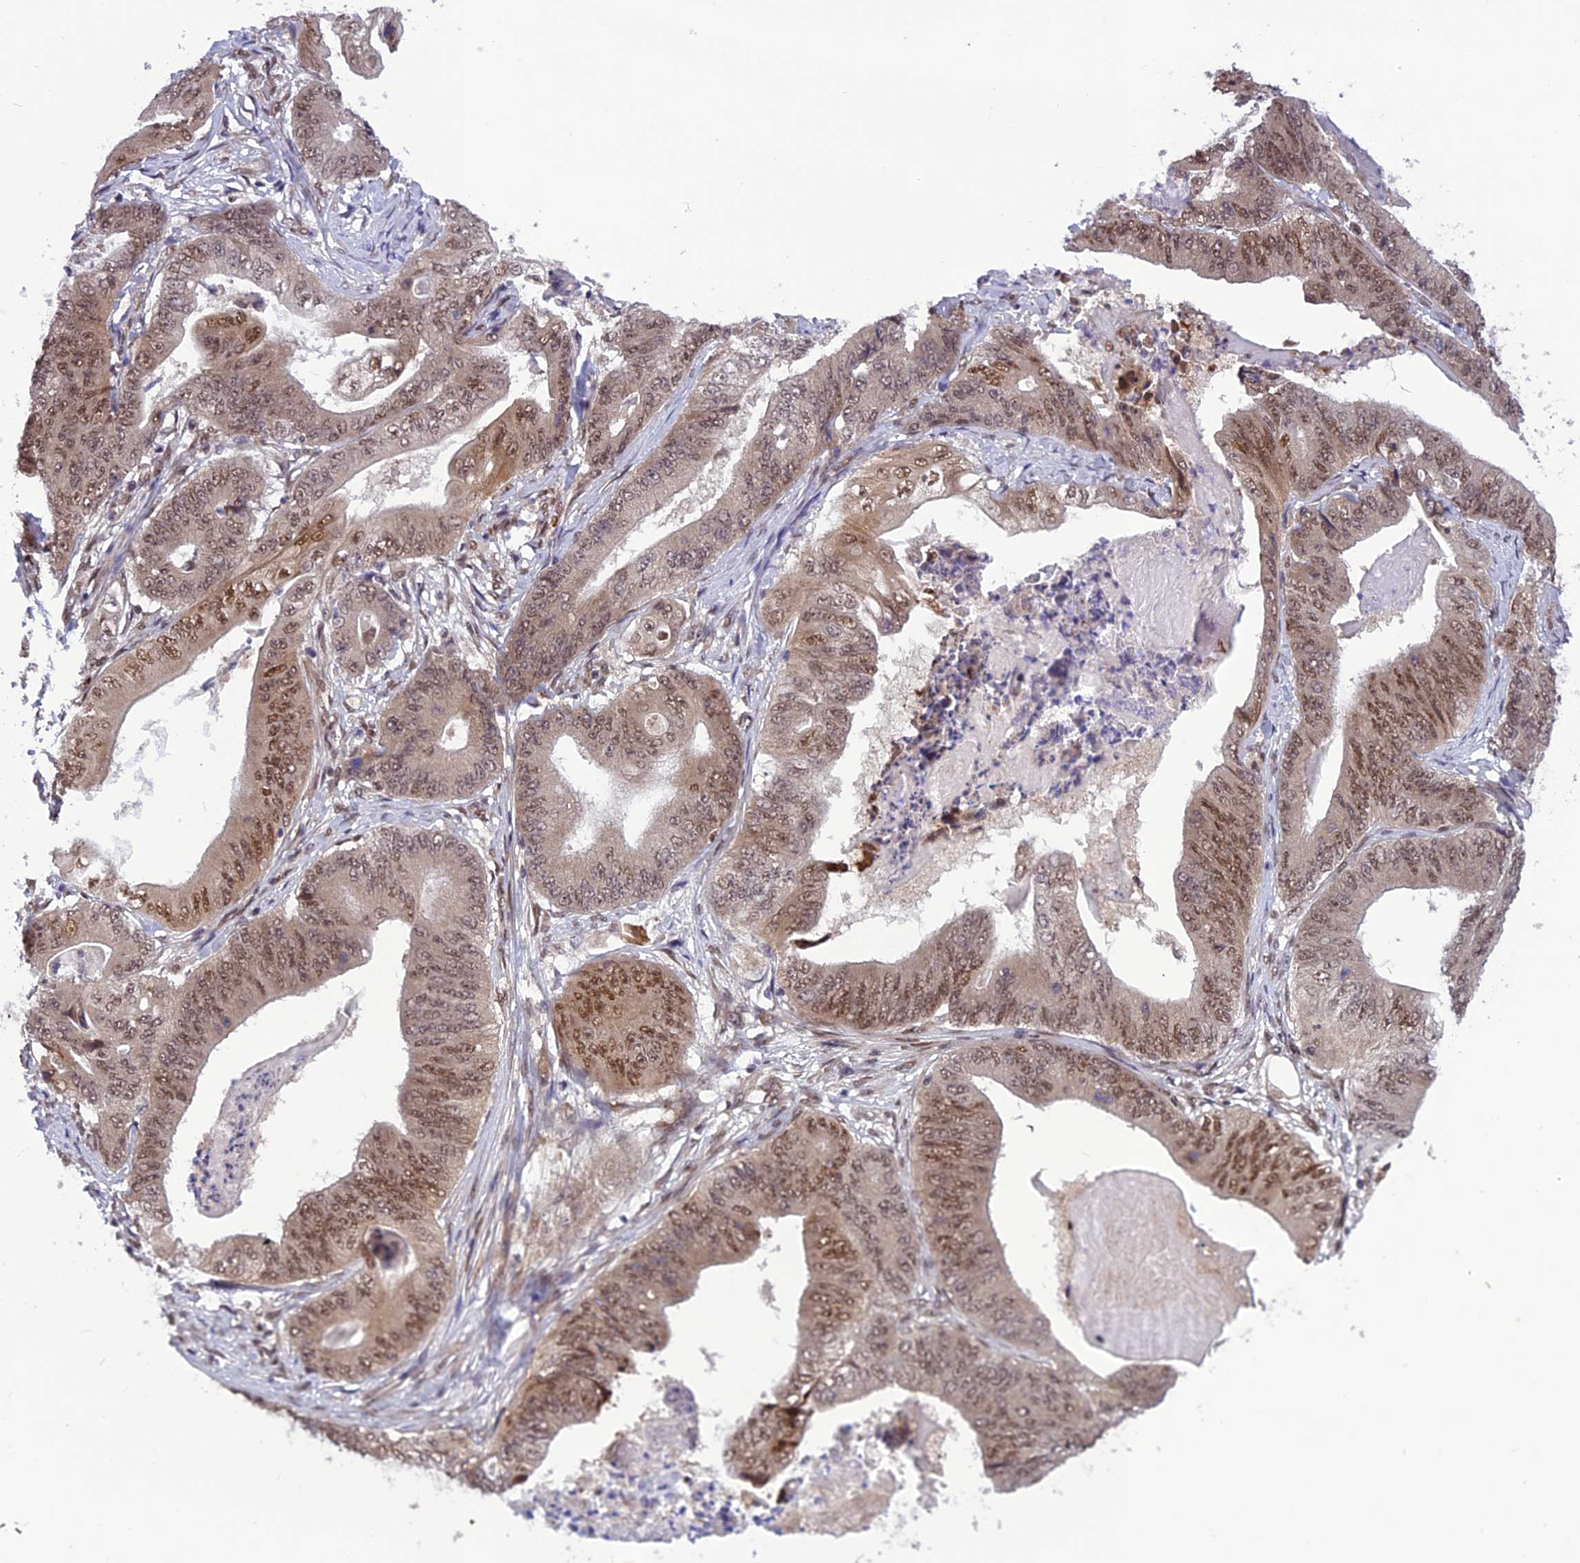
{"staining": {"intensity": "moderate", "quantity": ">75%", "location": "nuclear"}, "tissue": "stomach cancer", "cell_type": "Tumor cells", "image_type": "cancer", "snomed": [{"axis": "morphology", "description": "Adenocarcinoma, NOS"}, {"axis": "topography", "description": "Stomach"}], "caption": "High-magnification brightfield microscopy of adenocarcinoma (stomach) stained with DAB (3,3'-diaminobenzidine) (brown) and counterstained with hematoxylin (blue). tumor cells exhibit moderate nuclear staining is seen in about>75% of cells.", "gene": "RTRAF", "patient": {"sex": "female", "age": 73}}